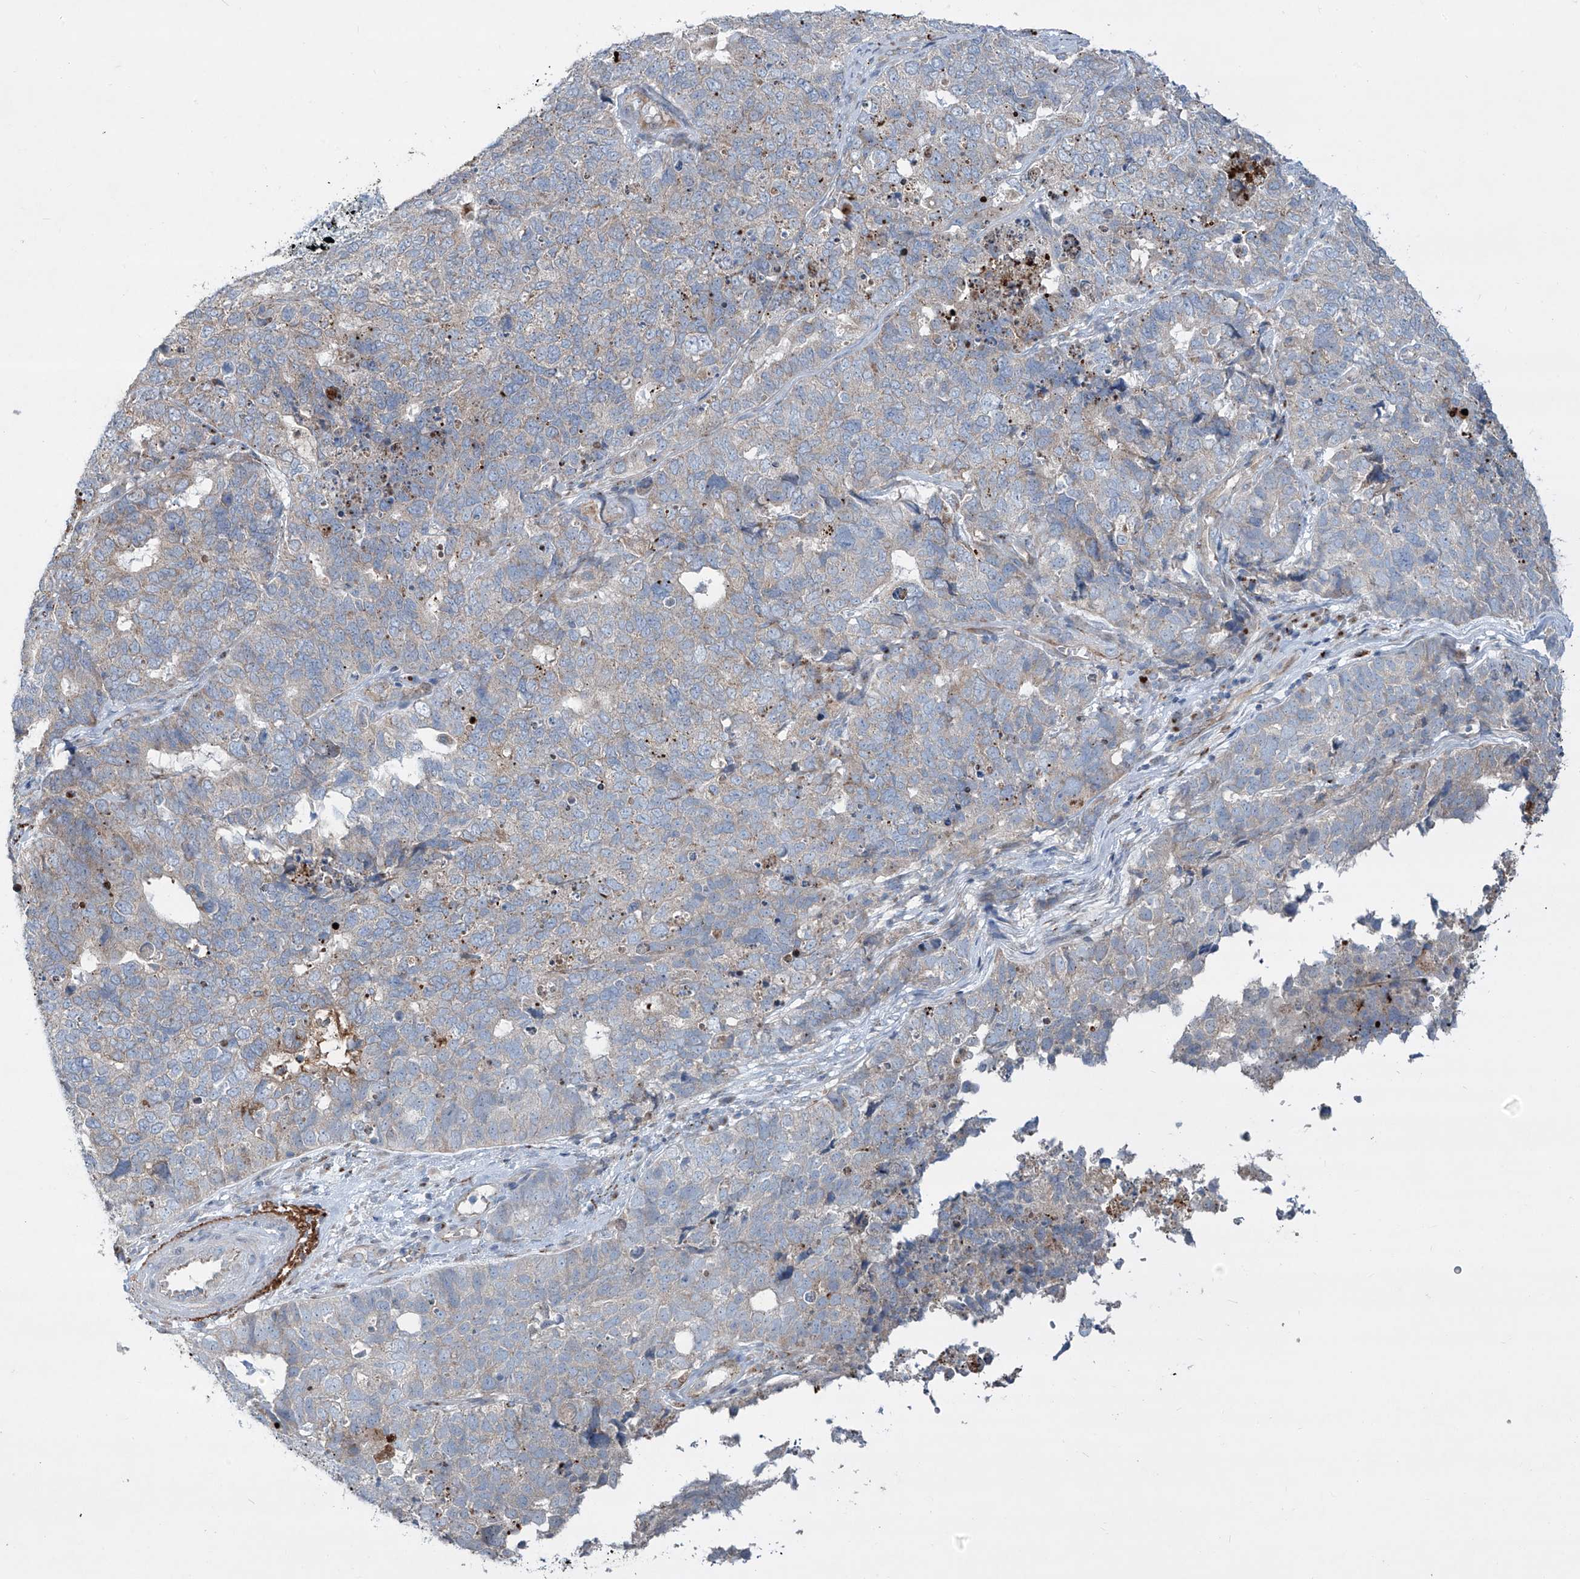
{"staining": {"intensity": "negative", "quantity": "none", "location": "none"}, "tissue": "cervical cancer", "cell_type": "Tumor cells", "image_type": "cancer", "snomed": [{"axis": "morphology", "description": "Squamous cell carcinoma, NOS"}, {"axis": "topography", "description": "Cervix"}], "caption": "Cervical cancer was stained to show a protein in brown. There is no significant positivity in tumor cells.", "gene": "CDH5", "patient": {"sex": "female", "age": 63}}